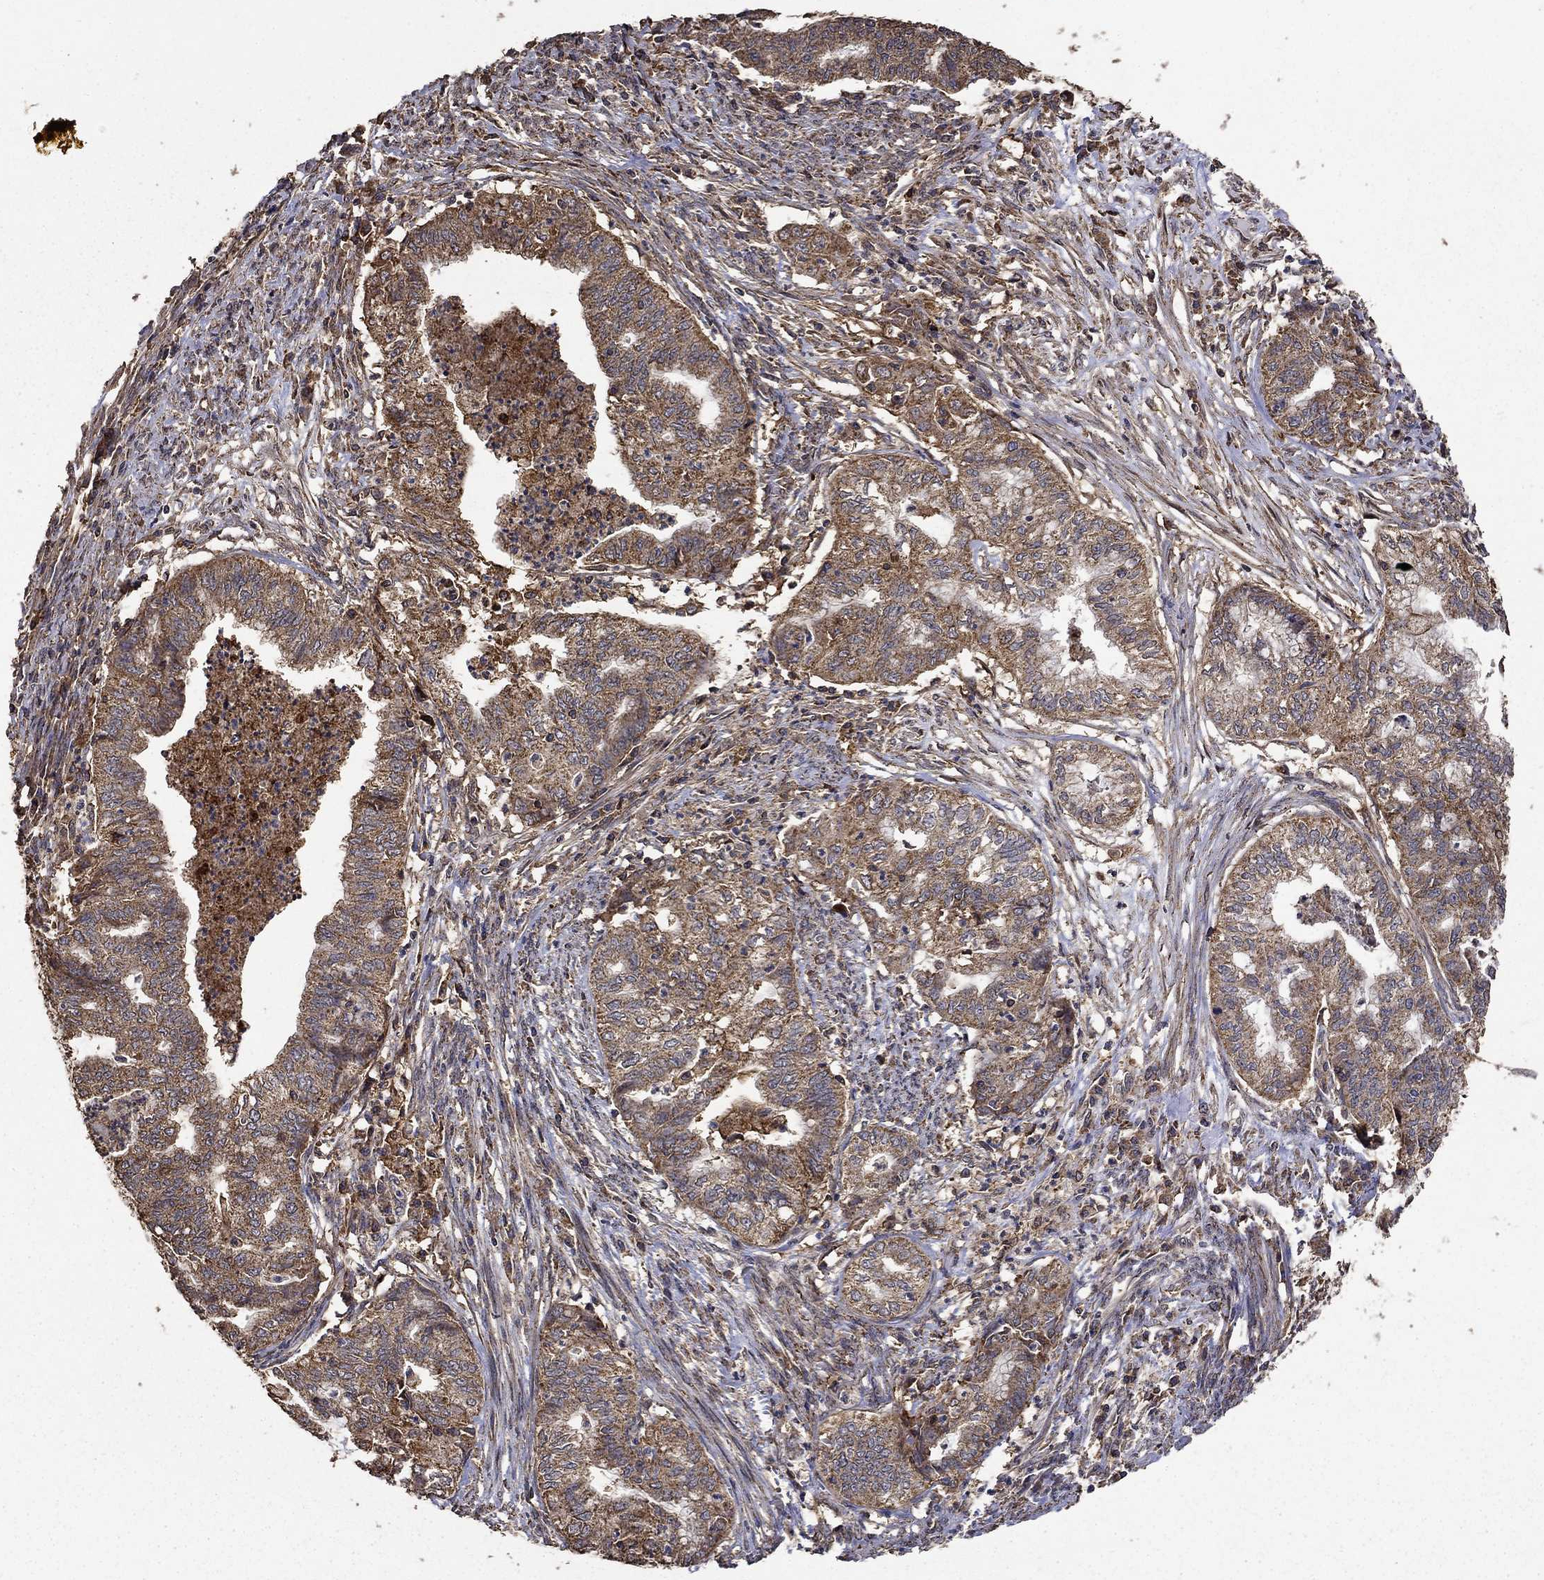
{"staining": {"intensity": "moderate", "quantity": ">75%", "location": "cytoplasmic/membranous"}, "tissue": "endometrial cancer", "cell_type": "Tumor cells", "image_type": "cancer", "snomed": [{"axis": "morphology", "description": "Adenocarcinoma, NOS"}, {"axis": "topography", "description": "Endometrium"}], "caption": "This image displays IHC staining of endometrial cancer (adenocarcinoma), with medium moderate cytoplasmic/membranous staining in about >75% of tumor cells.", "gene": "IFRD1", "patient": {"sex": "female", "age": 79}}